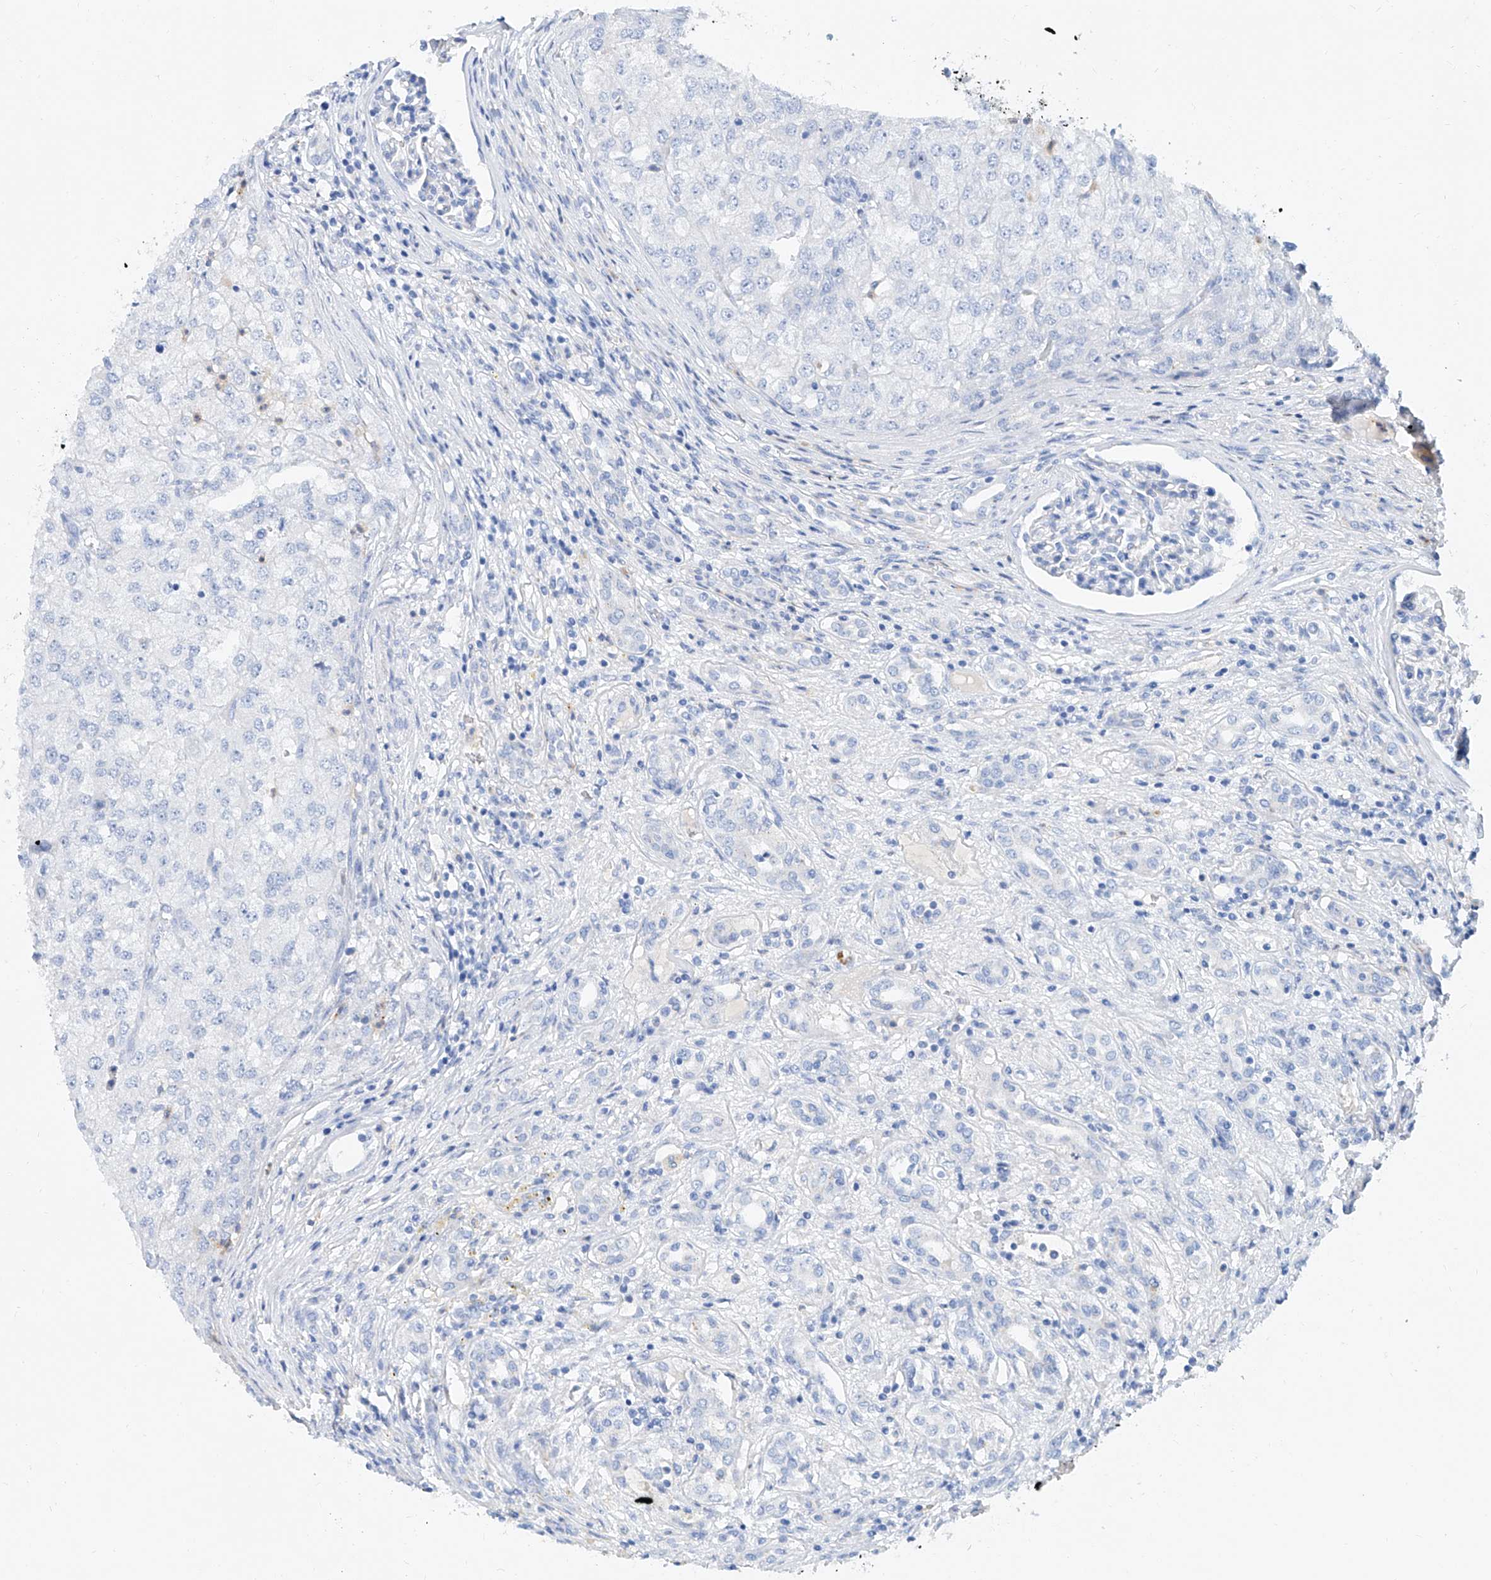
{"staining": {"intensity": "negative", "quantity": "none", "location": "none"}, "tissue": "renal cancer", "cell_type": "Tumor cells", "image_type": "cancer", "snomed": [{"axis": "morphology", "description": "Adenocarcinoma, NOS"}, {"axis": "topography", "description": "Kidney"}], "caption": "Renal cancer stained for a protein using immunohistochemistry shows no expression tumor cells.", "gene": "SLC25A29", "patient": {"sex": "female", "age": 54}}